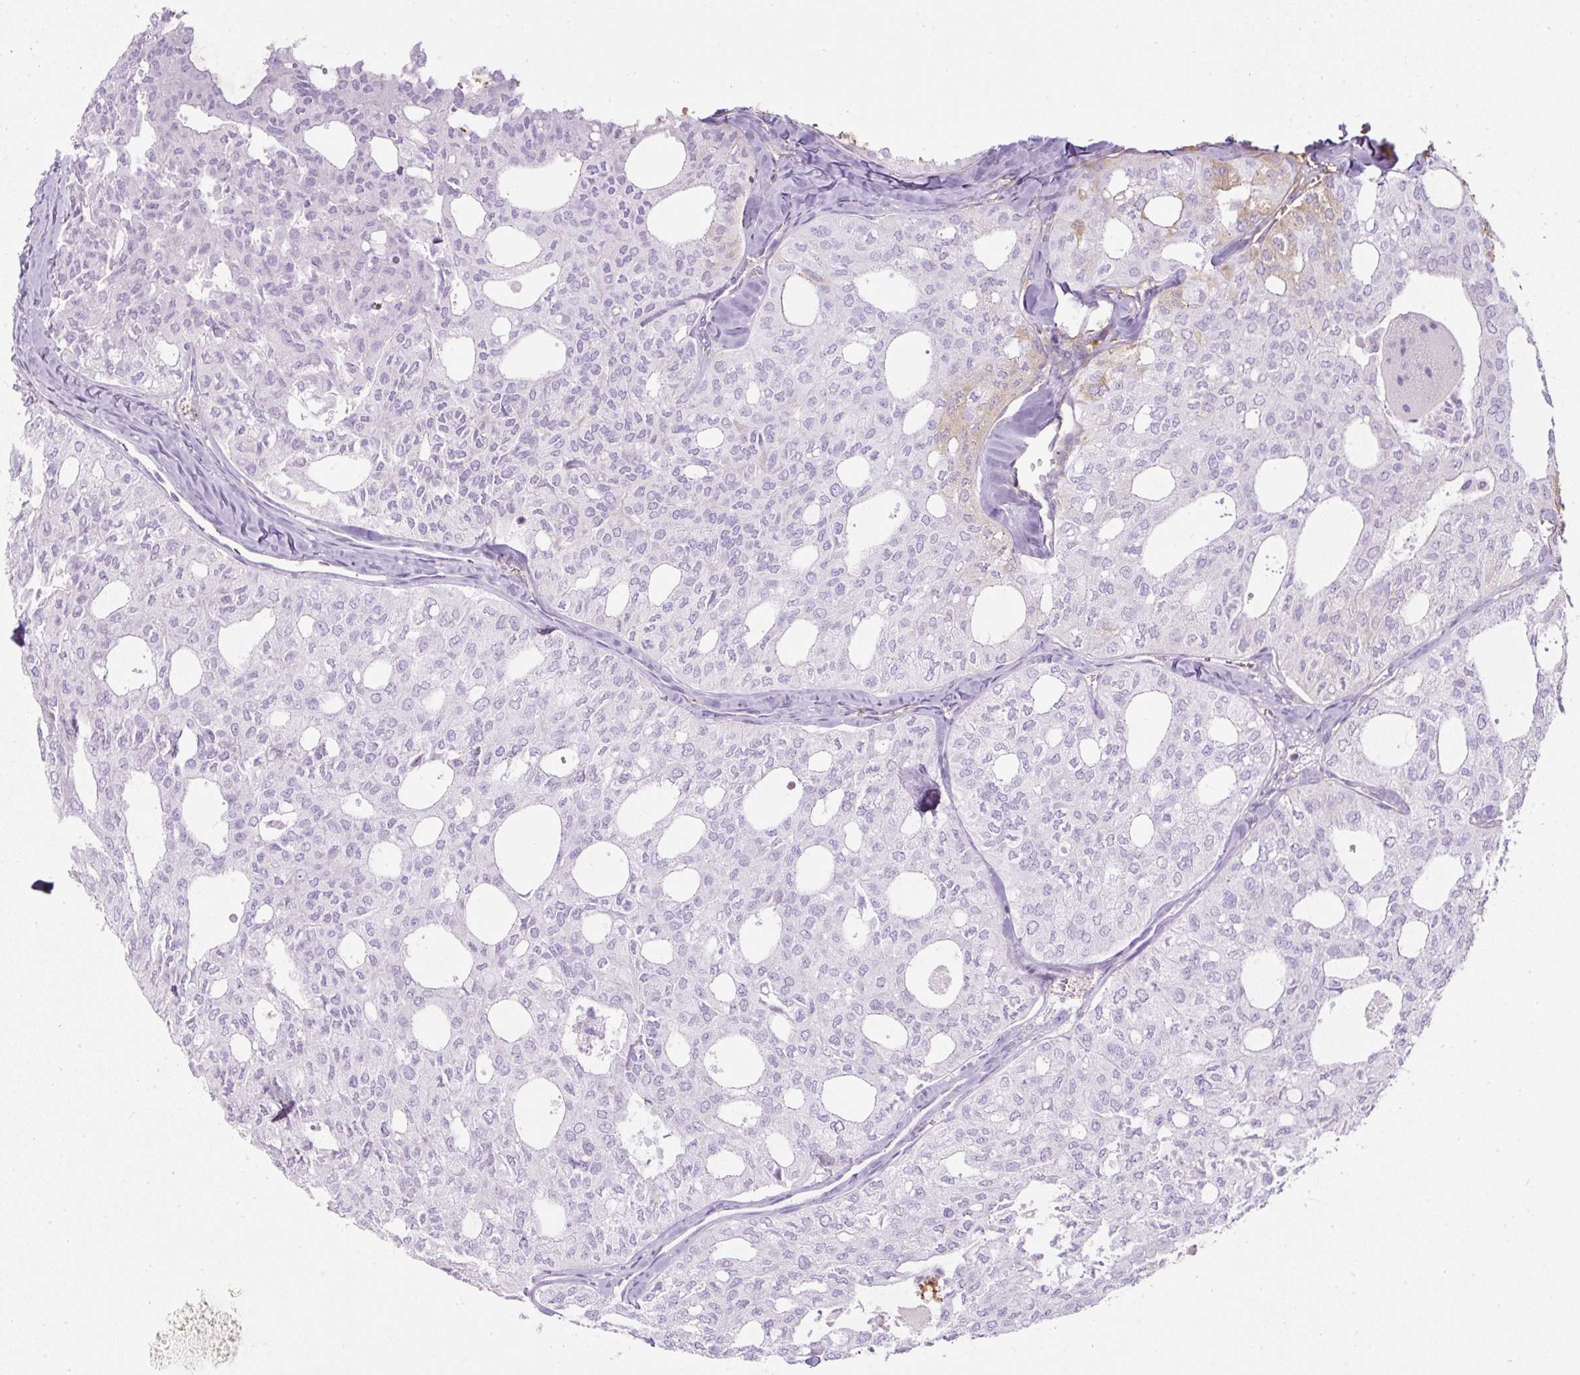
{"staining": {"intensity": "negative", "quantity": "none", "location": "none"}, "tissue": "thyroid cancer", "cell_type": "Tumor cells", "image_type": "cancer", "snomed": [{"axis": "morphology", "description": "Follicular adenoma carcinoma, NOS"}, {"axis": "topography", "description": "Thyroid gland"}], "caption": "Human follicular adenoma carcinoma (thyroid) stained for a protein using immunohistochemistry exhibits no positivity in tumor cells.", "gene": "APOA1", "patient": {"sex": "male", "age": 75}}